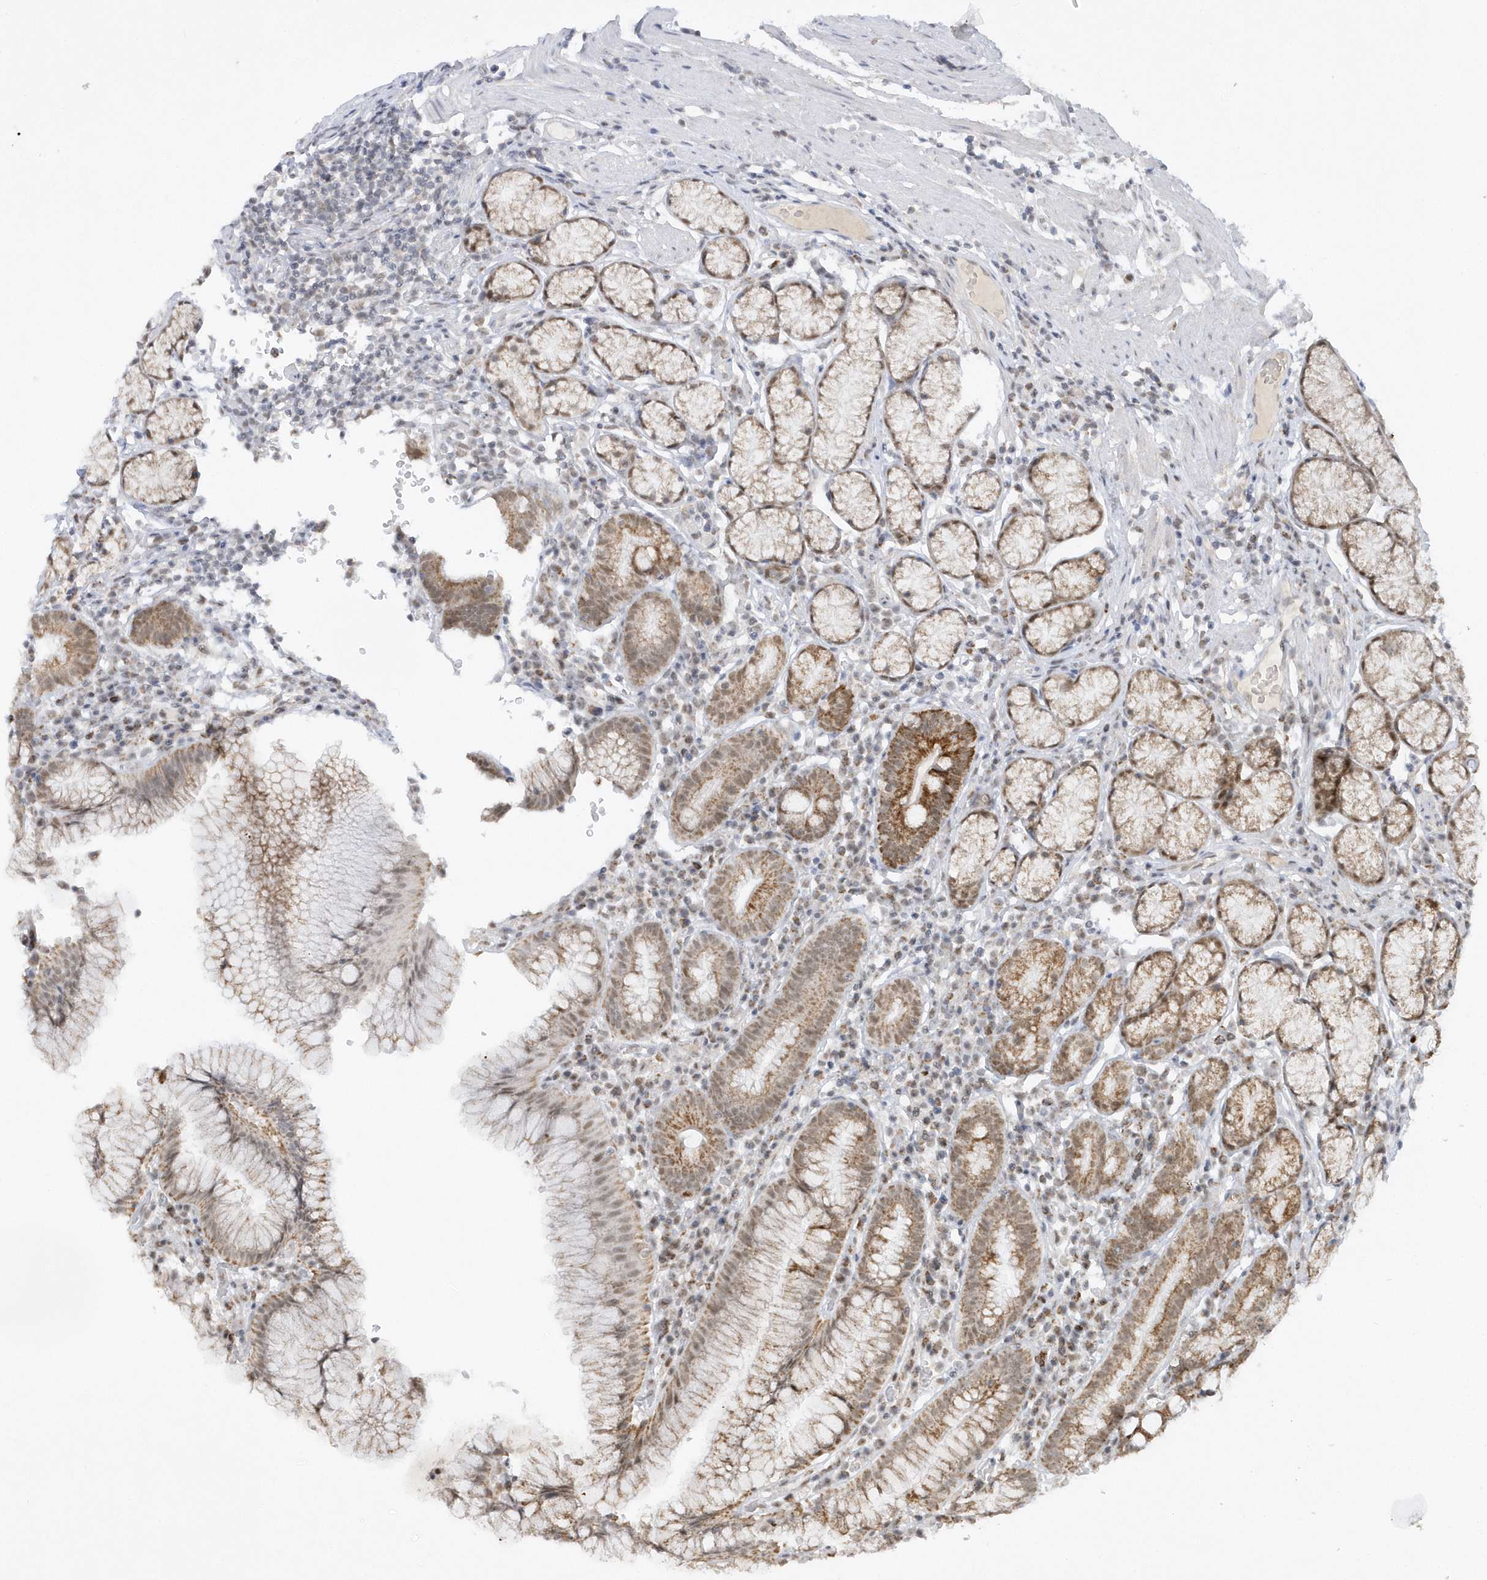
{"staining": {"intensity": "moderate", "quantity": "25%-75%", "location": "cytoplasmic/membranous"}, "tissue": "stomach", "cell_type": "Glandular cells", "image_type": "normal", "snomed": [{"axis": "morphology", "description": "Normal tissue, NOS"}, {"axis": "topography", "description": "Stomach"}], "caption": "Glandular cells exhibit medium levels of moderate cytoplasmic/membranous staining in about 25%-75% of cells in unremarkable stomach.", "gene": "CPSF3", "patient": {"sex": "male", "age": 55}}